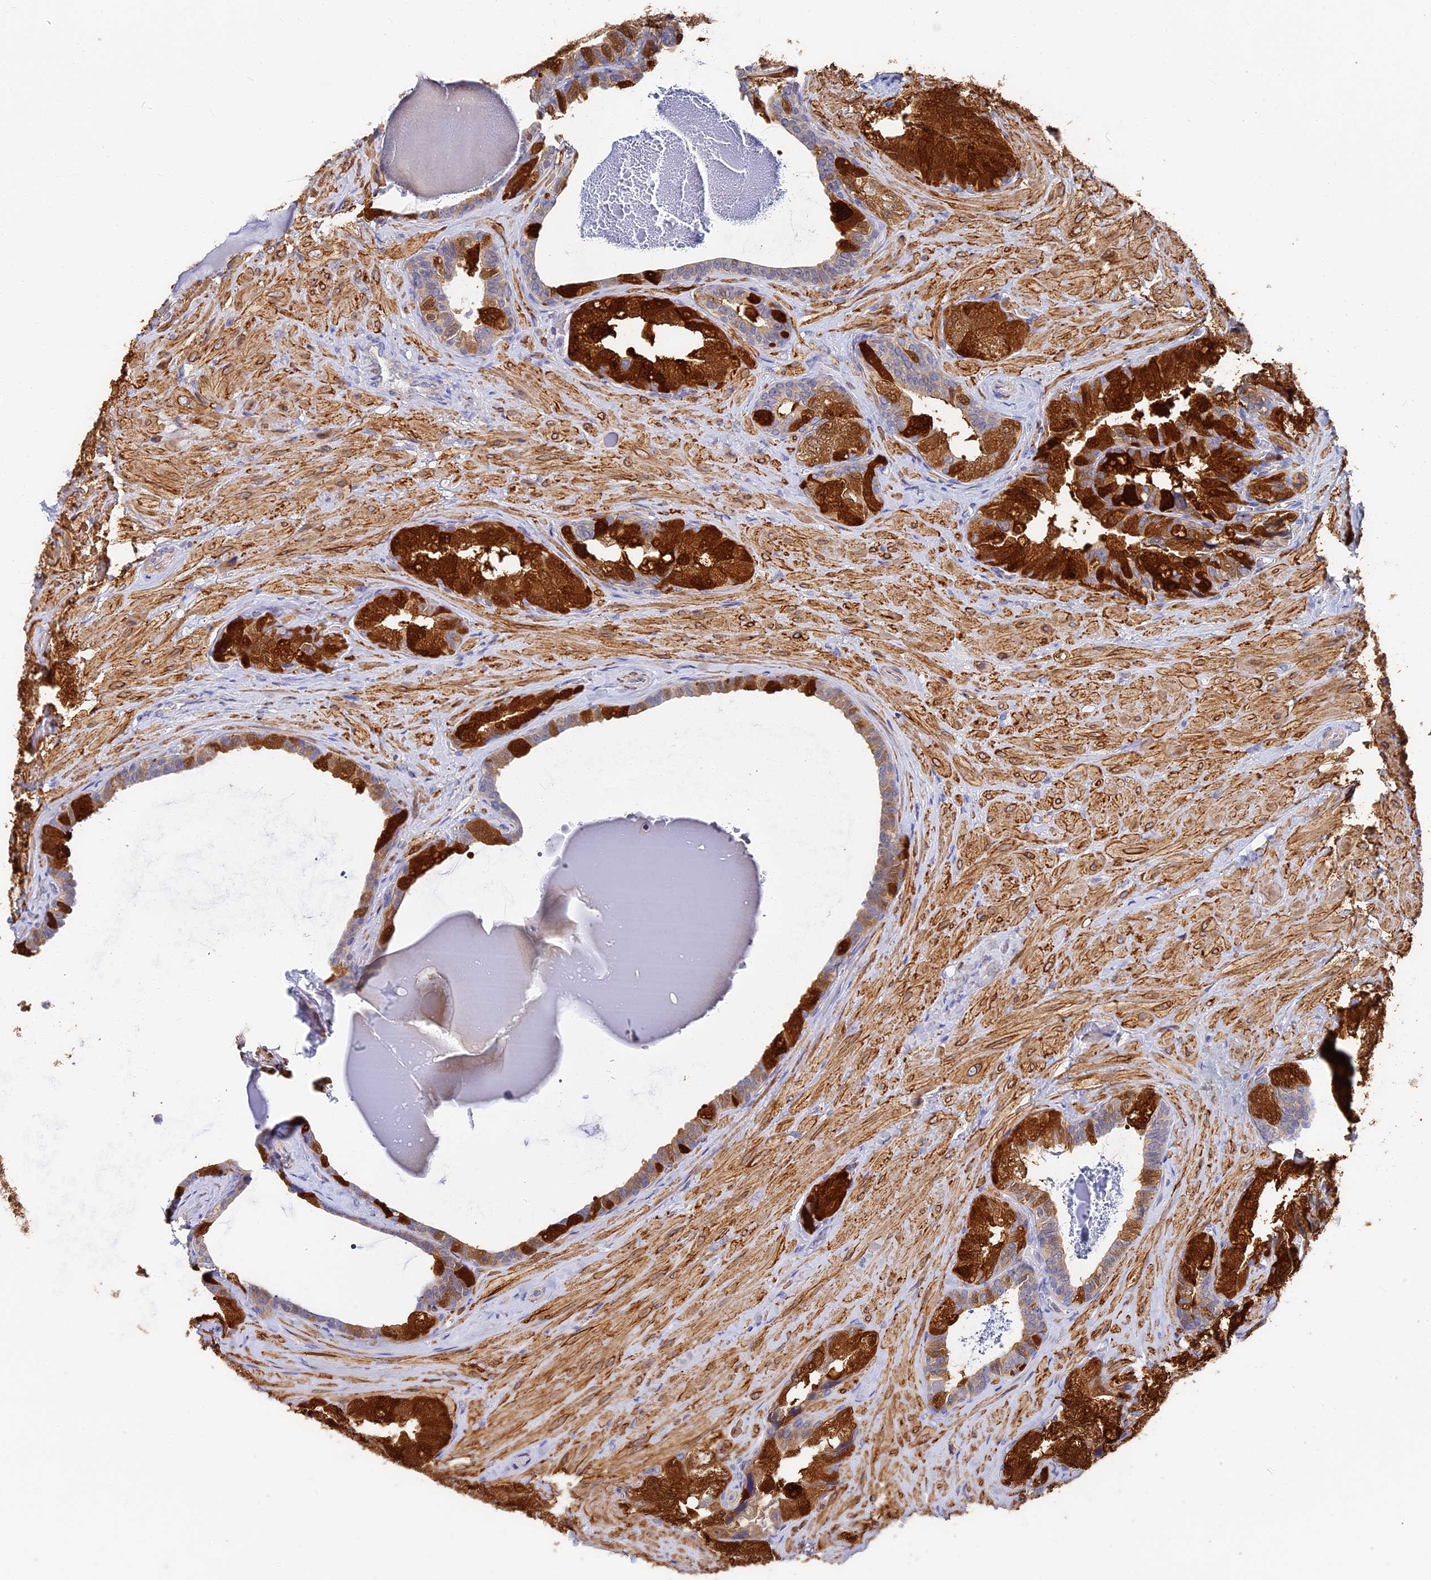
{"staining": {"intensity": "strong", "quantity": "25%-75%", "location": "cytoplasmic/membranous,nuclear"}, "tissue": "seminal vesicle", "cell_type": "Glandular cells", "image_type": "normal", "snomed": [{"axis": "morphology", "description": "Normal tissue, NOS"}, {"axis": "topography", "description": "Prostate and seminal vesicle, NOS"}, {"axis": "topography", "description": "Prostate"}, {"axis": "topography", "description": "Seminal veicle"}], "caption": "DAB immunohistochemical staining of normal seminal vesicle shows strong cytoplasmic/membranous,nuclear protein positivity in about 25%-75% of glandular cells.", "gene": "CCDC113", "patient": {"sex": "male", "age": 67}}